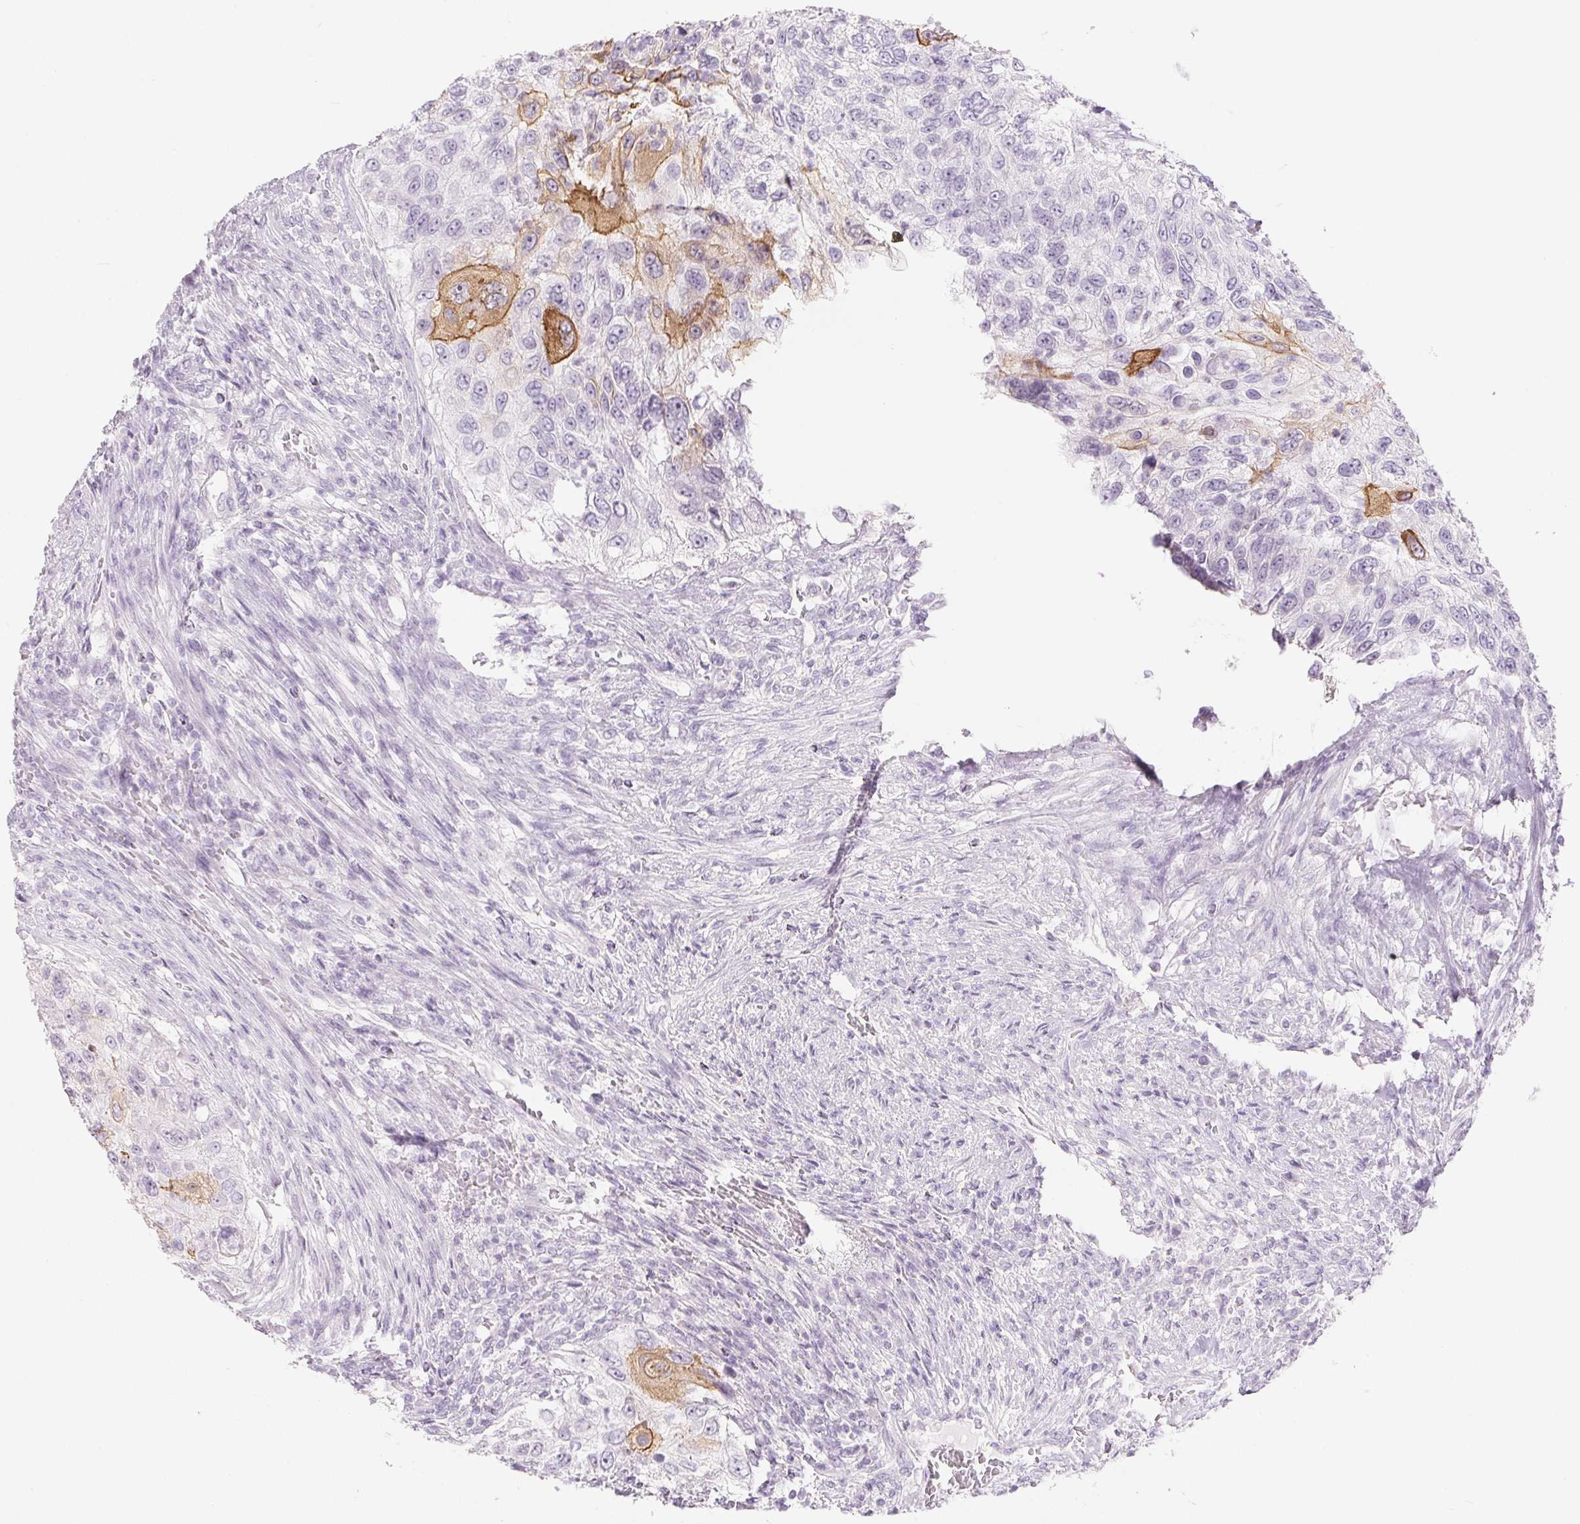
{"staining": {"intensity": "moderate", "quantity": "<25%", "location": "cytoplasmic/membranous"}, "tissue": "urothelial cancer", "cell_type": "Tumor cells", "image_type": "cancer", "snomed": [{"axis": "morphology", "description": "Urothelial carcinoma, High grade"}, {"axis": "topography", "description": "Urinary bladder"}], "caption": "A brown stain highlights moderate cytoplasmic/membranous positivity of a protein in human high-grade urothelial carcinoma tumor cells.", "gene": "PI3", "patient": {"sex": "female", "age": 60}}